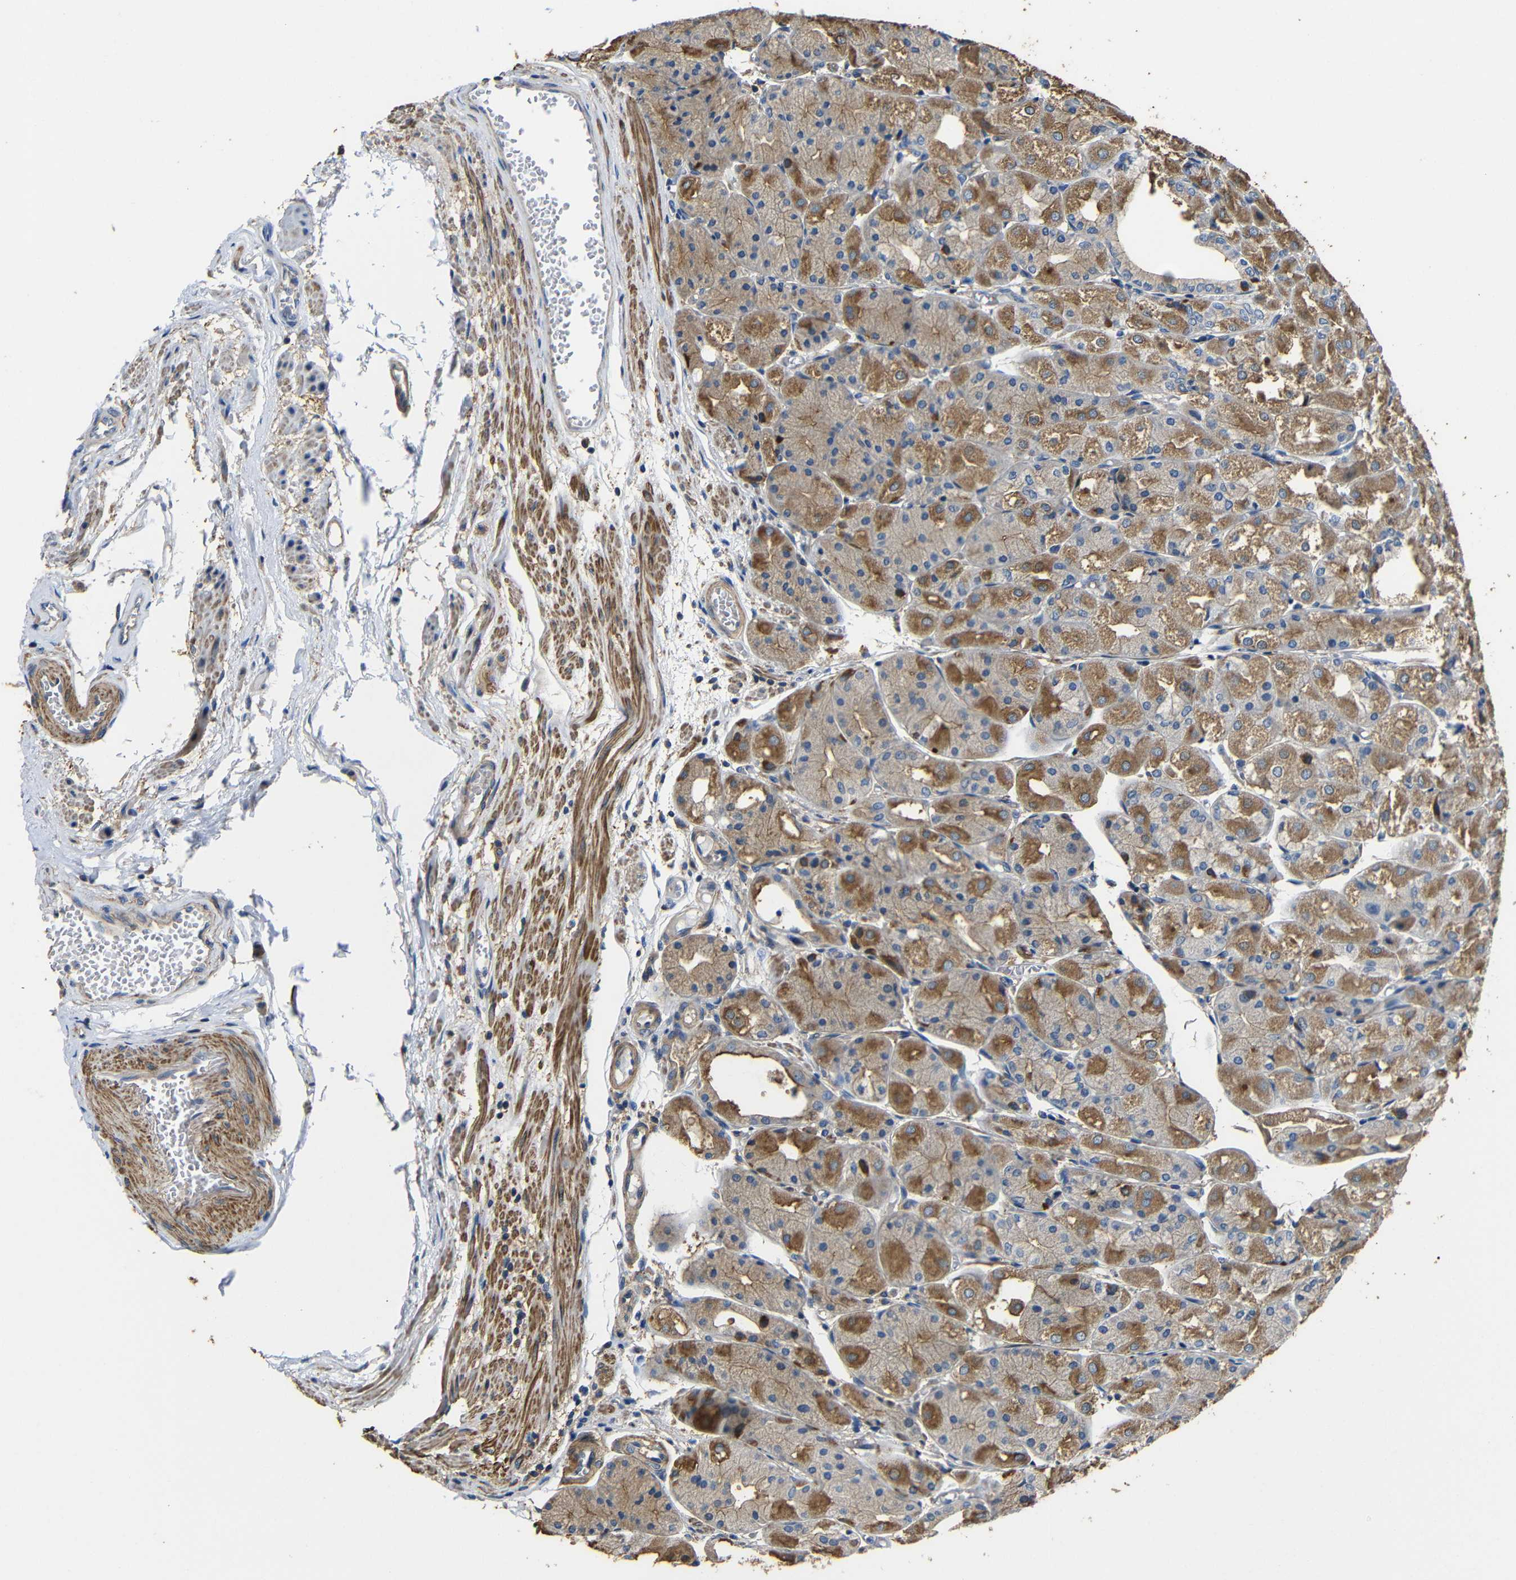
{"staining": {"intensity": "moderate", "quantity": "25%-75%", "location": "cytoplasmic/membranous"}, "tissue": "stomach", "cell_type": "Glandular cells", "image_type": "normal", "snomed": [{"axis": "morphology", "description": "Normal tissue, NOS"}, {"axis": "topography", "description": "Stomach, upper"}], "caption": "A brown stain highlights moderate cytoplasmic/membranous staining of a protein in glandular cells of normal human stomach.", "gene": "GDI1", "patient": {"sex": "male", "age": 72}}